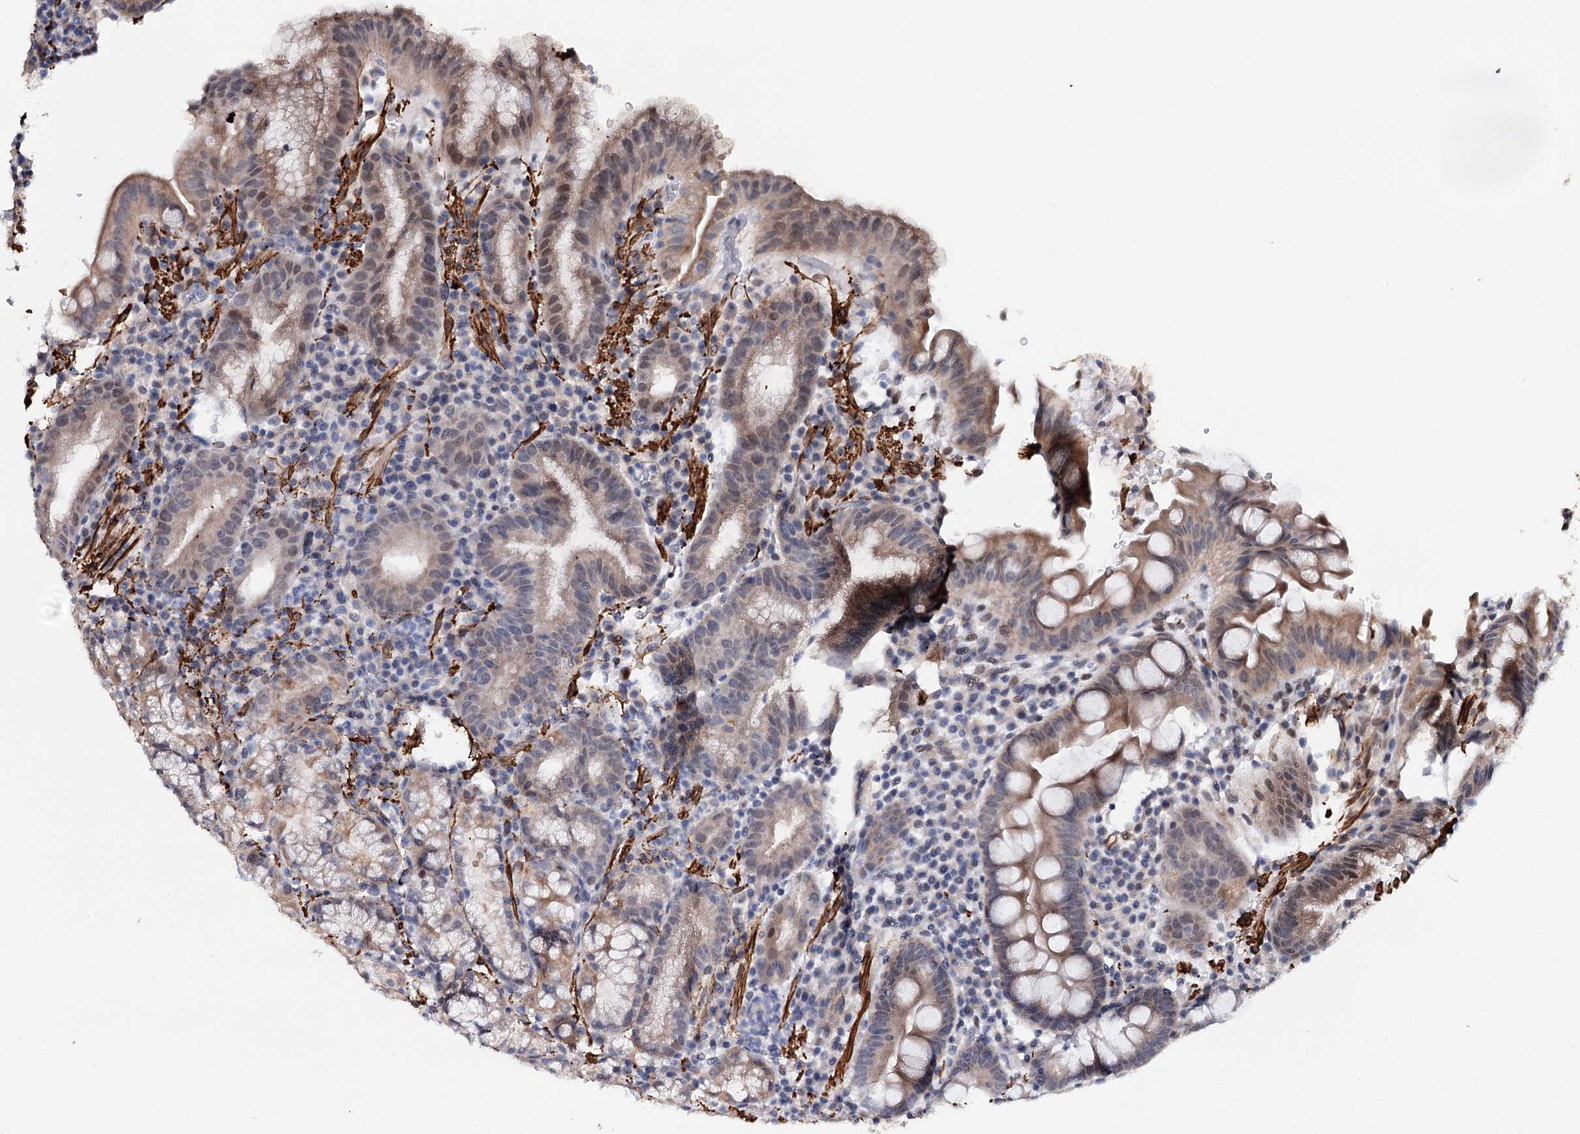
{"staining": {"intensity": "weak", "quantity": "25%-75%", "location": "cytoplasmic/membranous"}, "tissue": "stomach", "cell_type": "Glandular cells", "image_type": "normal", "snomed": [{"axis": "morphology", "description": "Normal tissue, NOS"}, {"axis": "morphology", "description": "Inflammation, NOS"}, {"axis": "topography", "description": "Stomach"}], "caption": "Protein expression analysis of unremarkable human stomach reveals weak cytoplasmic/membranous staining in approximately 25%-75% of glandular cells.", "gene": "CFAP46", "patient": {"sex": "male", "age": 79}}